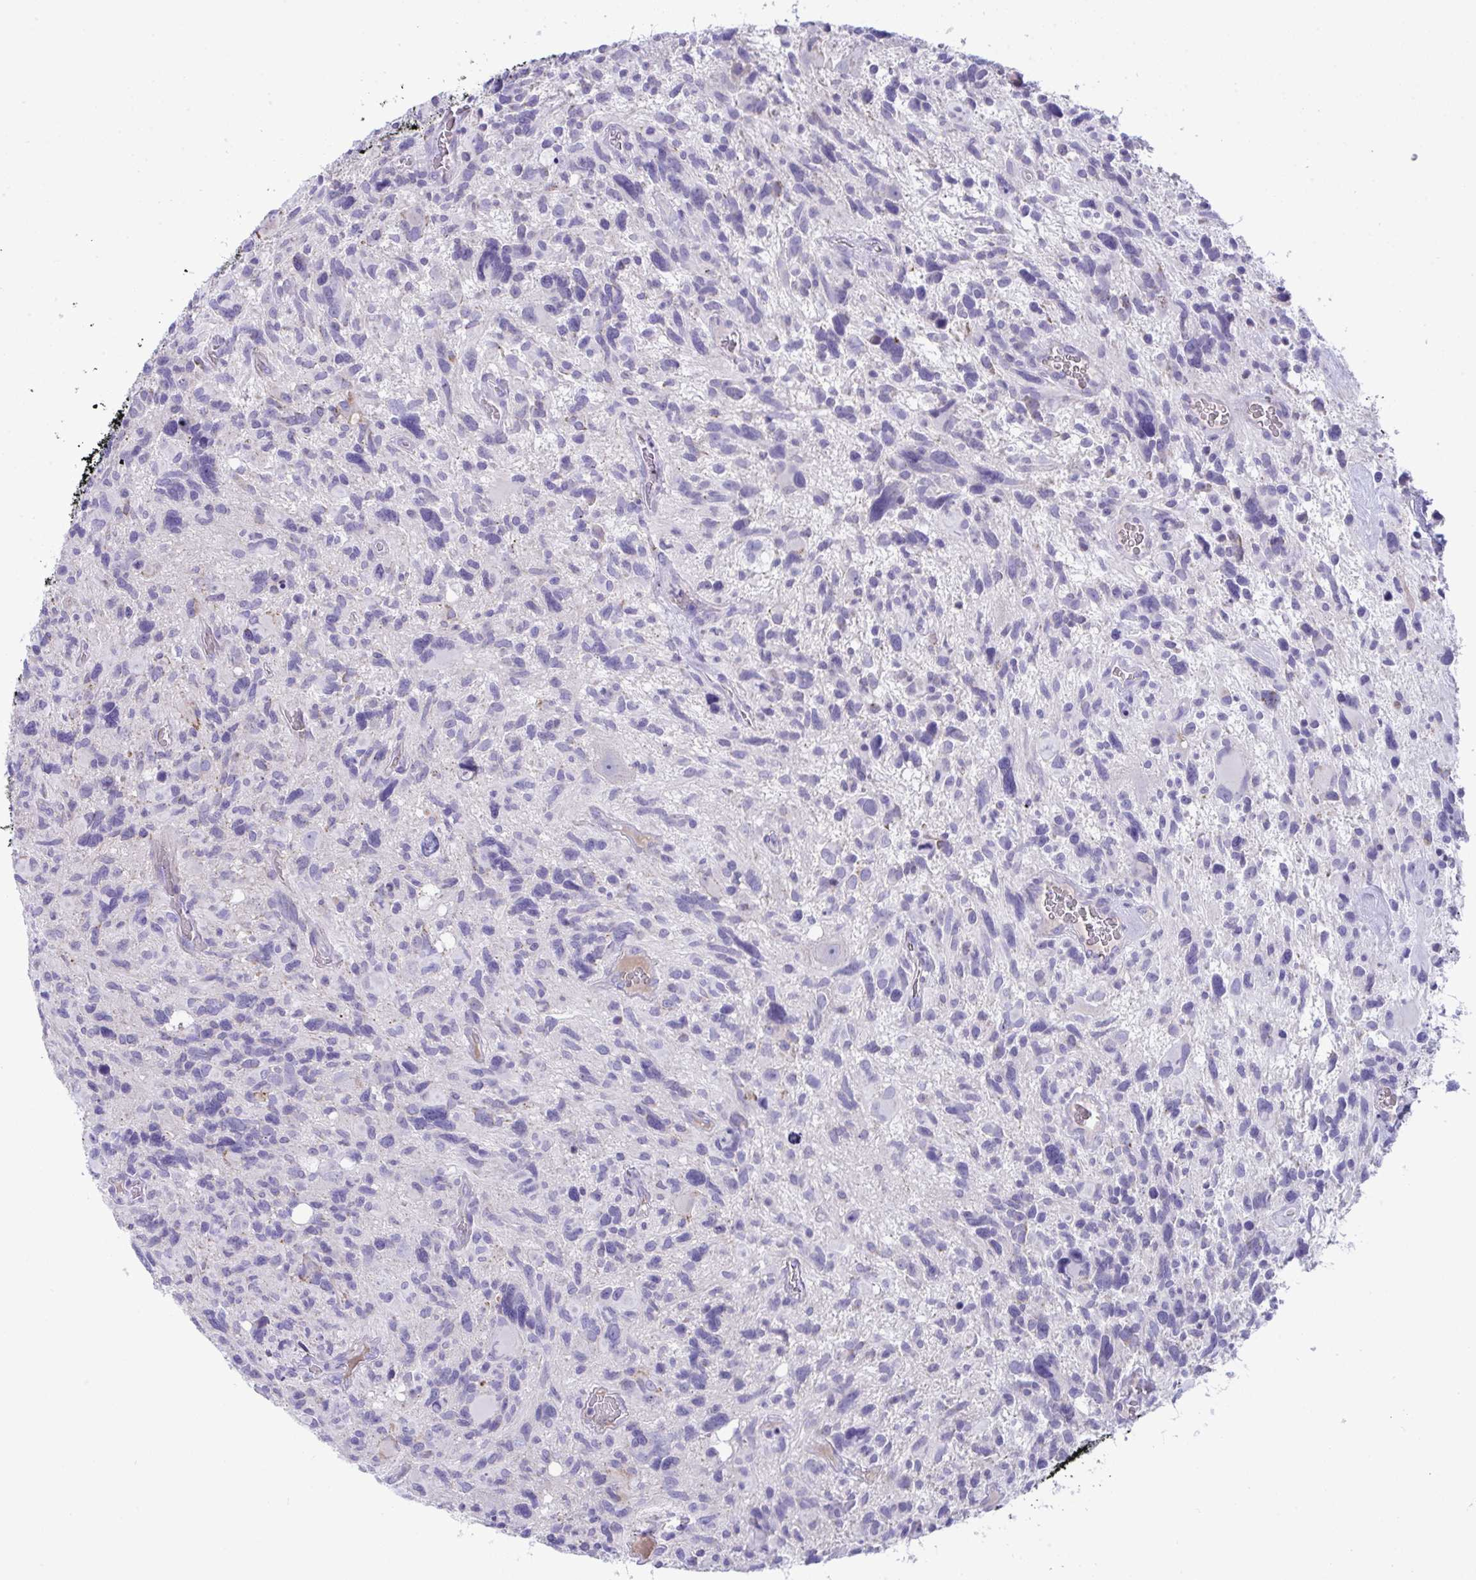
{"staining": {"intensity": "negative", "quantity": "none", "location": "none"}, "tissue": "glioma", "cell_type": "Tumor cells", "image_type": "cancer", "snomed": [{"axis": "morphology", "description": "Glioma, malignant, High grade"}, {"axis": "topography", "description": "Brain"}], "caption": "This is a histopathology image of IHC staining of high-grade glioma (malignant), which shows no expression in tumor cells.", "gene": "PLA2G12B", "patient": {"sex": "male", "age": 49}}